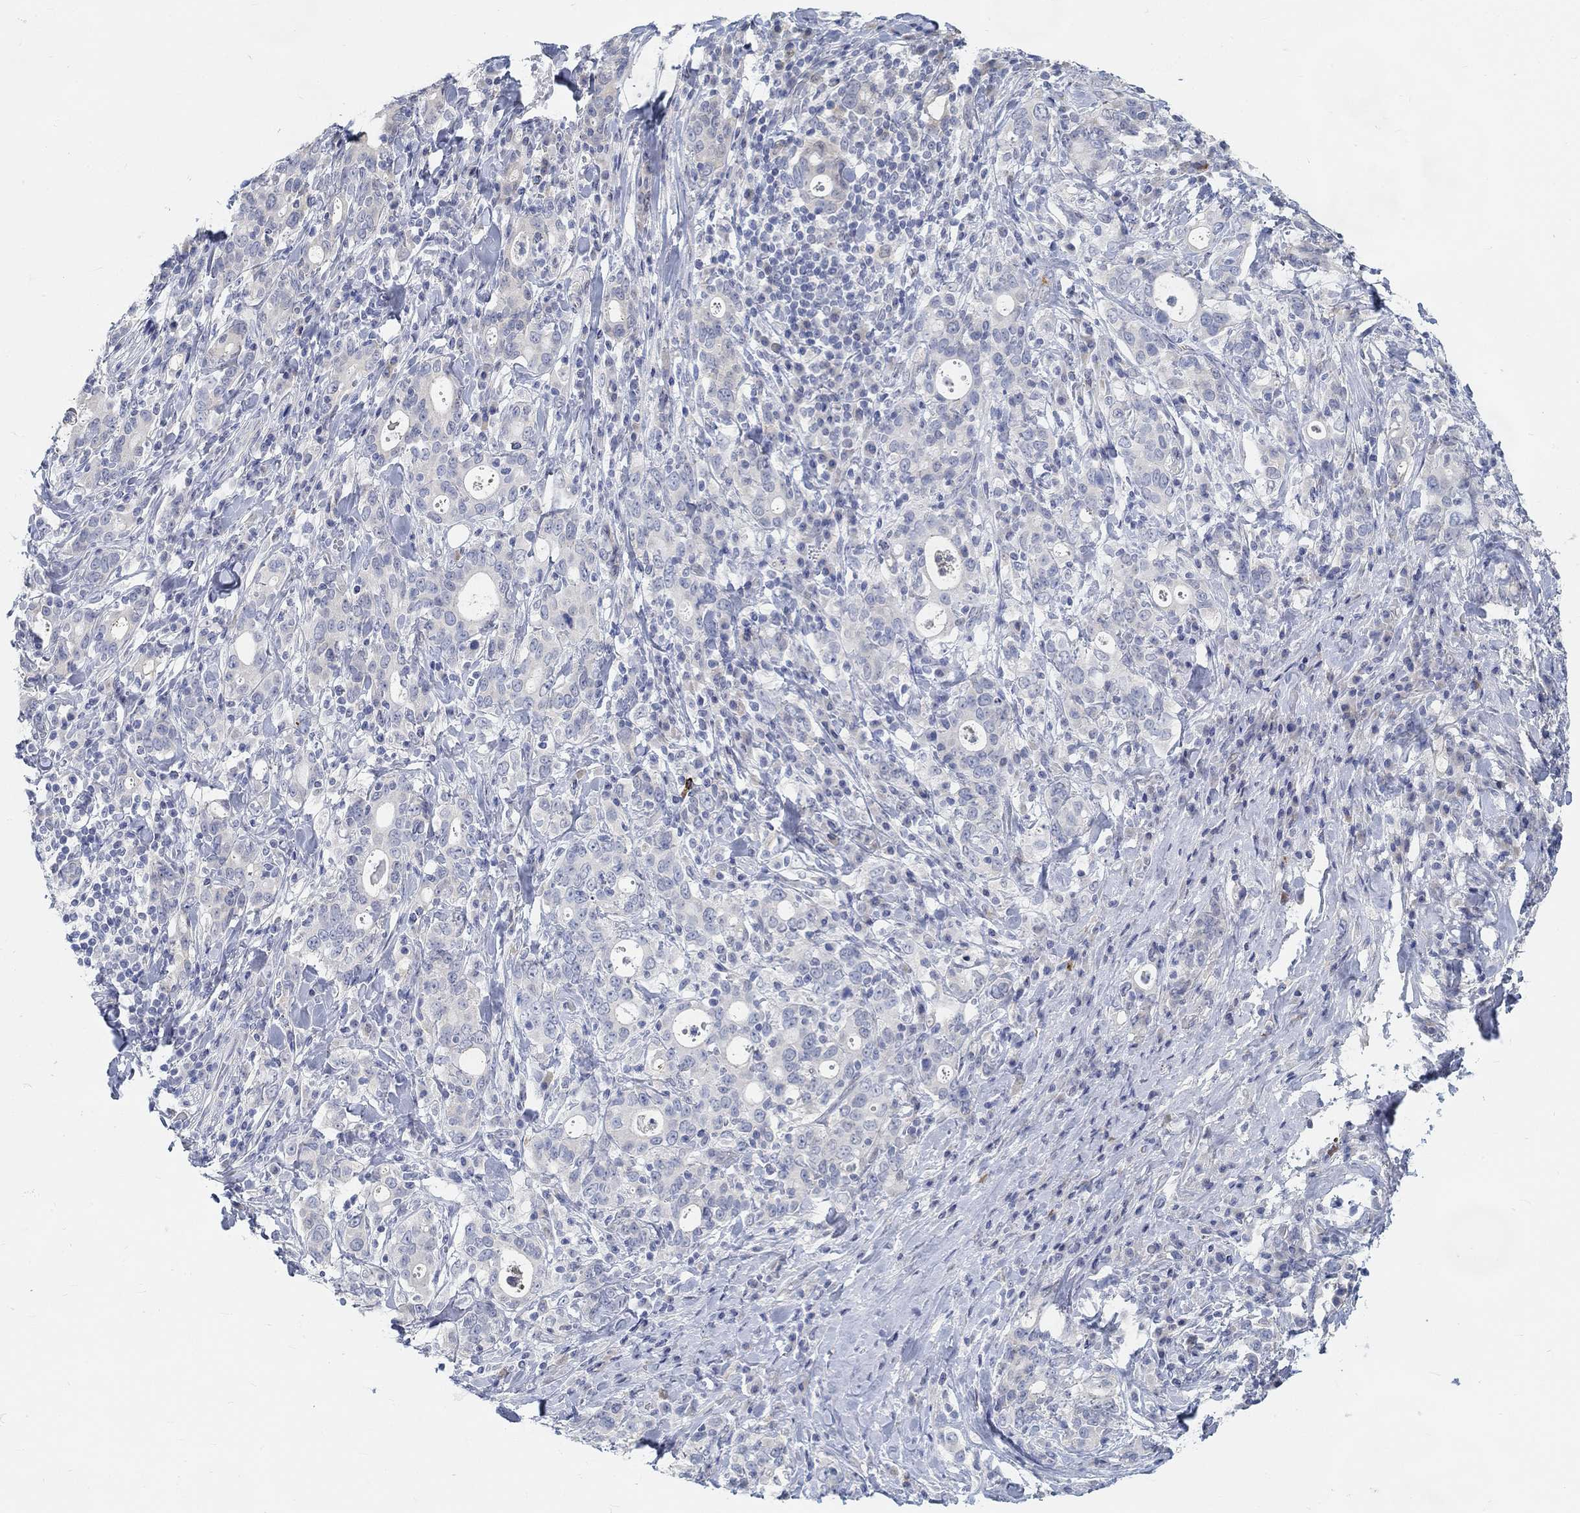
{"staining": {"intensity": "negative", "quantity": "none", "location": "none"}, "tissue": "stomach cancer", "cell_type": "Tumor cells", "image_type": "cancer", "snomed": [{"axis": "morphology", "description": "Adenocarcinoma, NOS"}, {"axis": "topography", "description": "Stomach"}], "caption": "This micrograph is of stomach cancer (adenocarcinoma) stained with immunohistochemistry to label a protein in brown with the nuclei are counter-stained blue. There is no expression in tumor cells.", "gene": "SNTG2", "patient": {"sex": "male", "age": 79}}